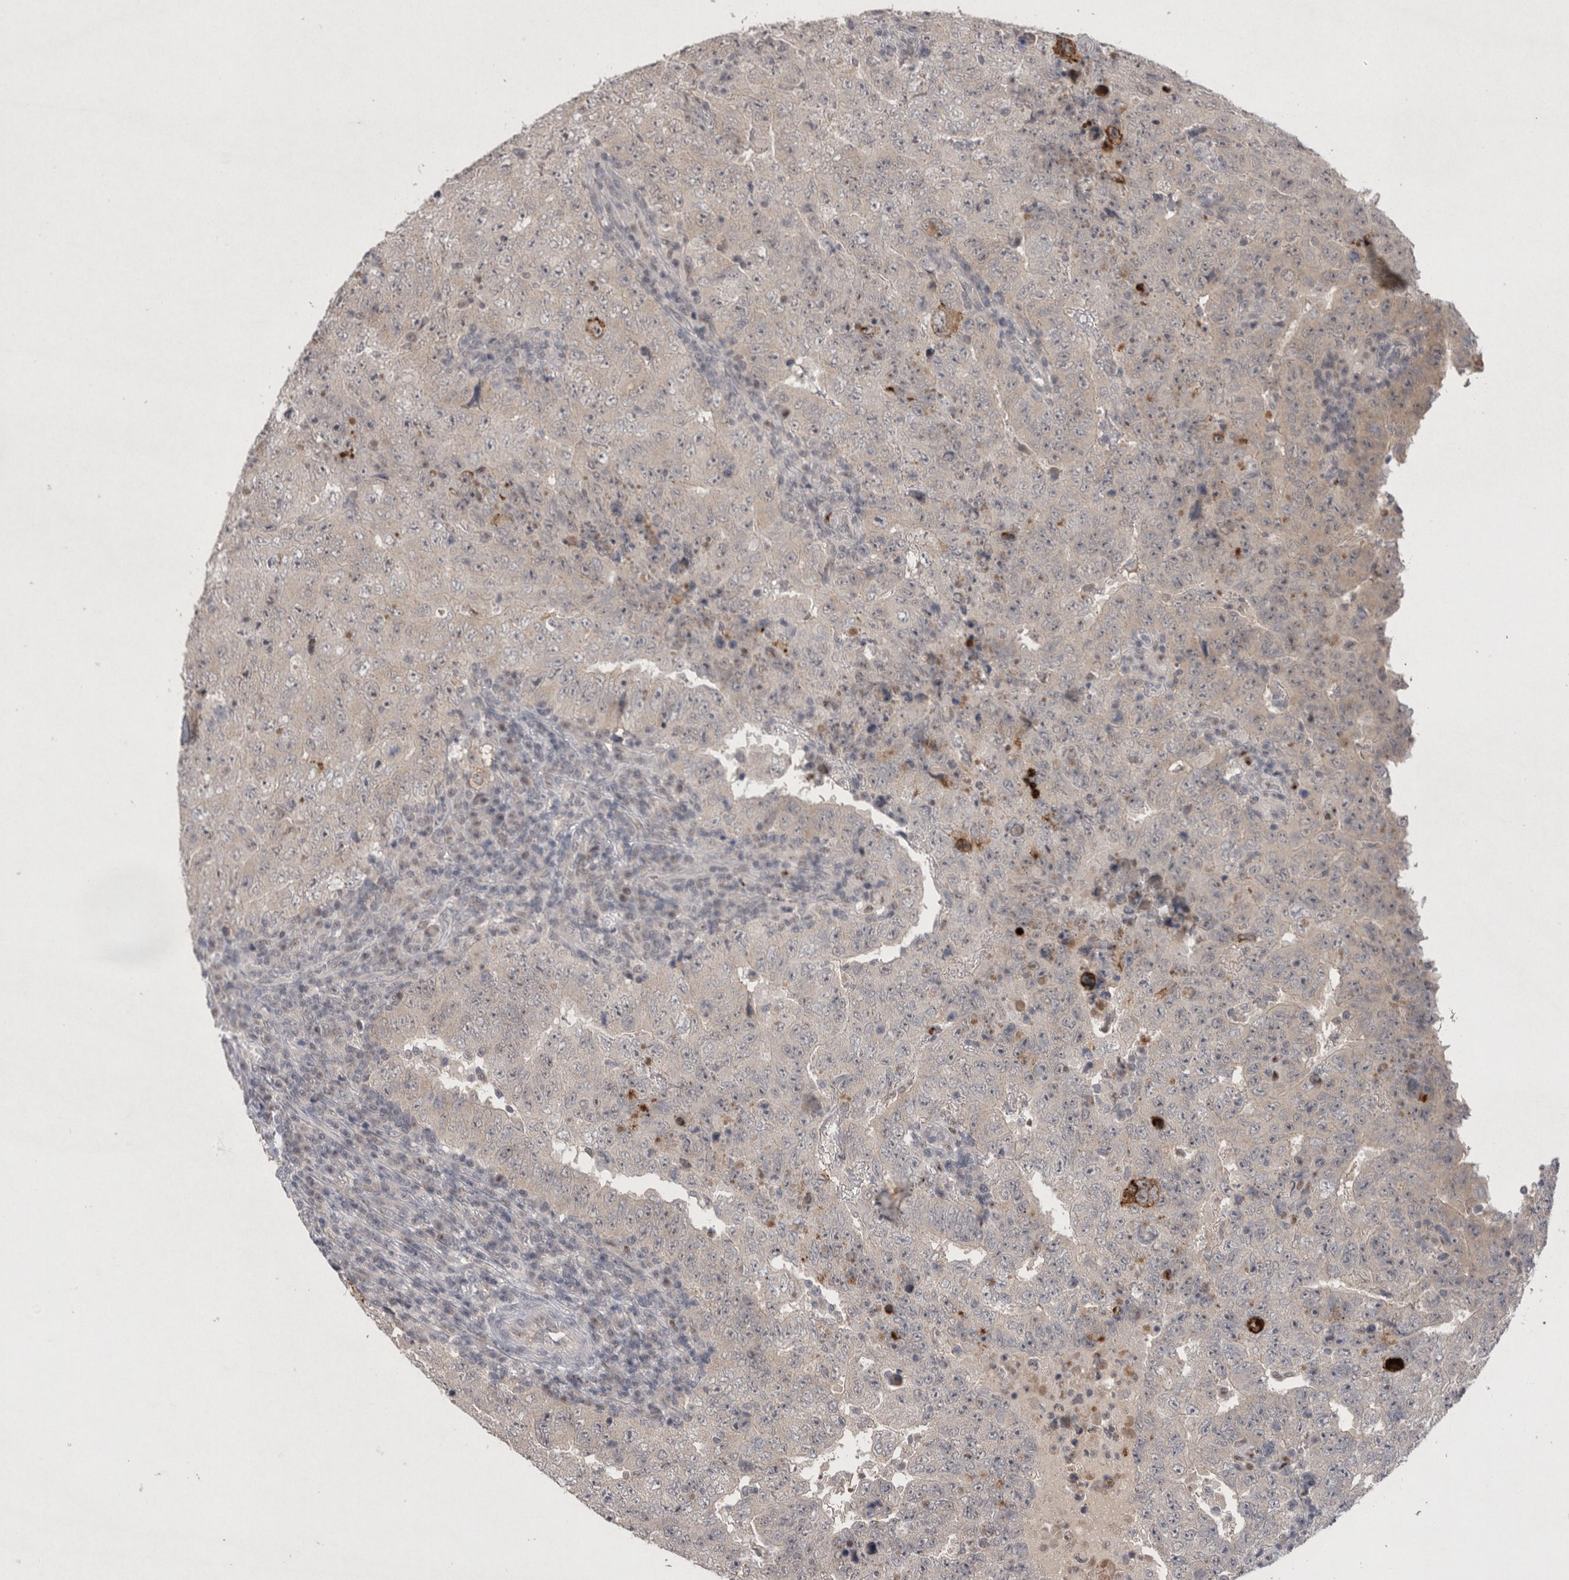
{"staining": {"intensity": "negative", "quantity": "none", "location": "none"}, "tissue": "testis cancer", "cell_type": "Tumor cells", "image_type": "cancer", "snomed": [{"axis": "morphology", "description": "Carcinoma, Embryonal, NOS"}, {"axis": "topography", "description": "Testis"}], "caption": "The IHC micrograph has no significant positivity in tumor cells of embryonal carcinoma (testis) tissue.", "gene": "HUS1", "patient": {"sex": "male", "age": 26}}